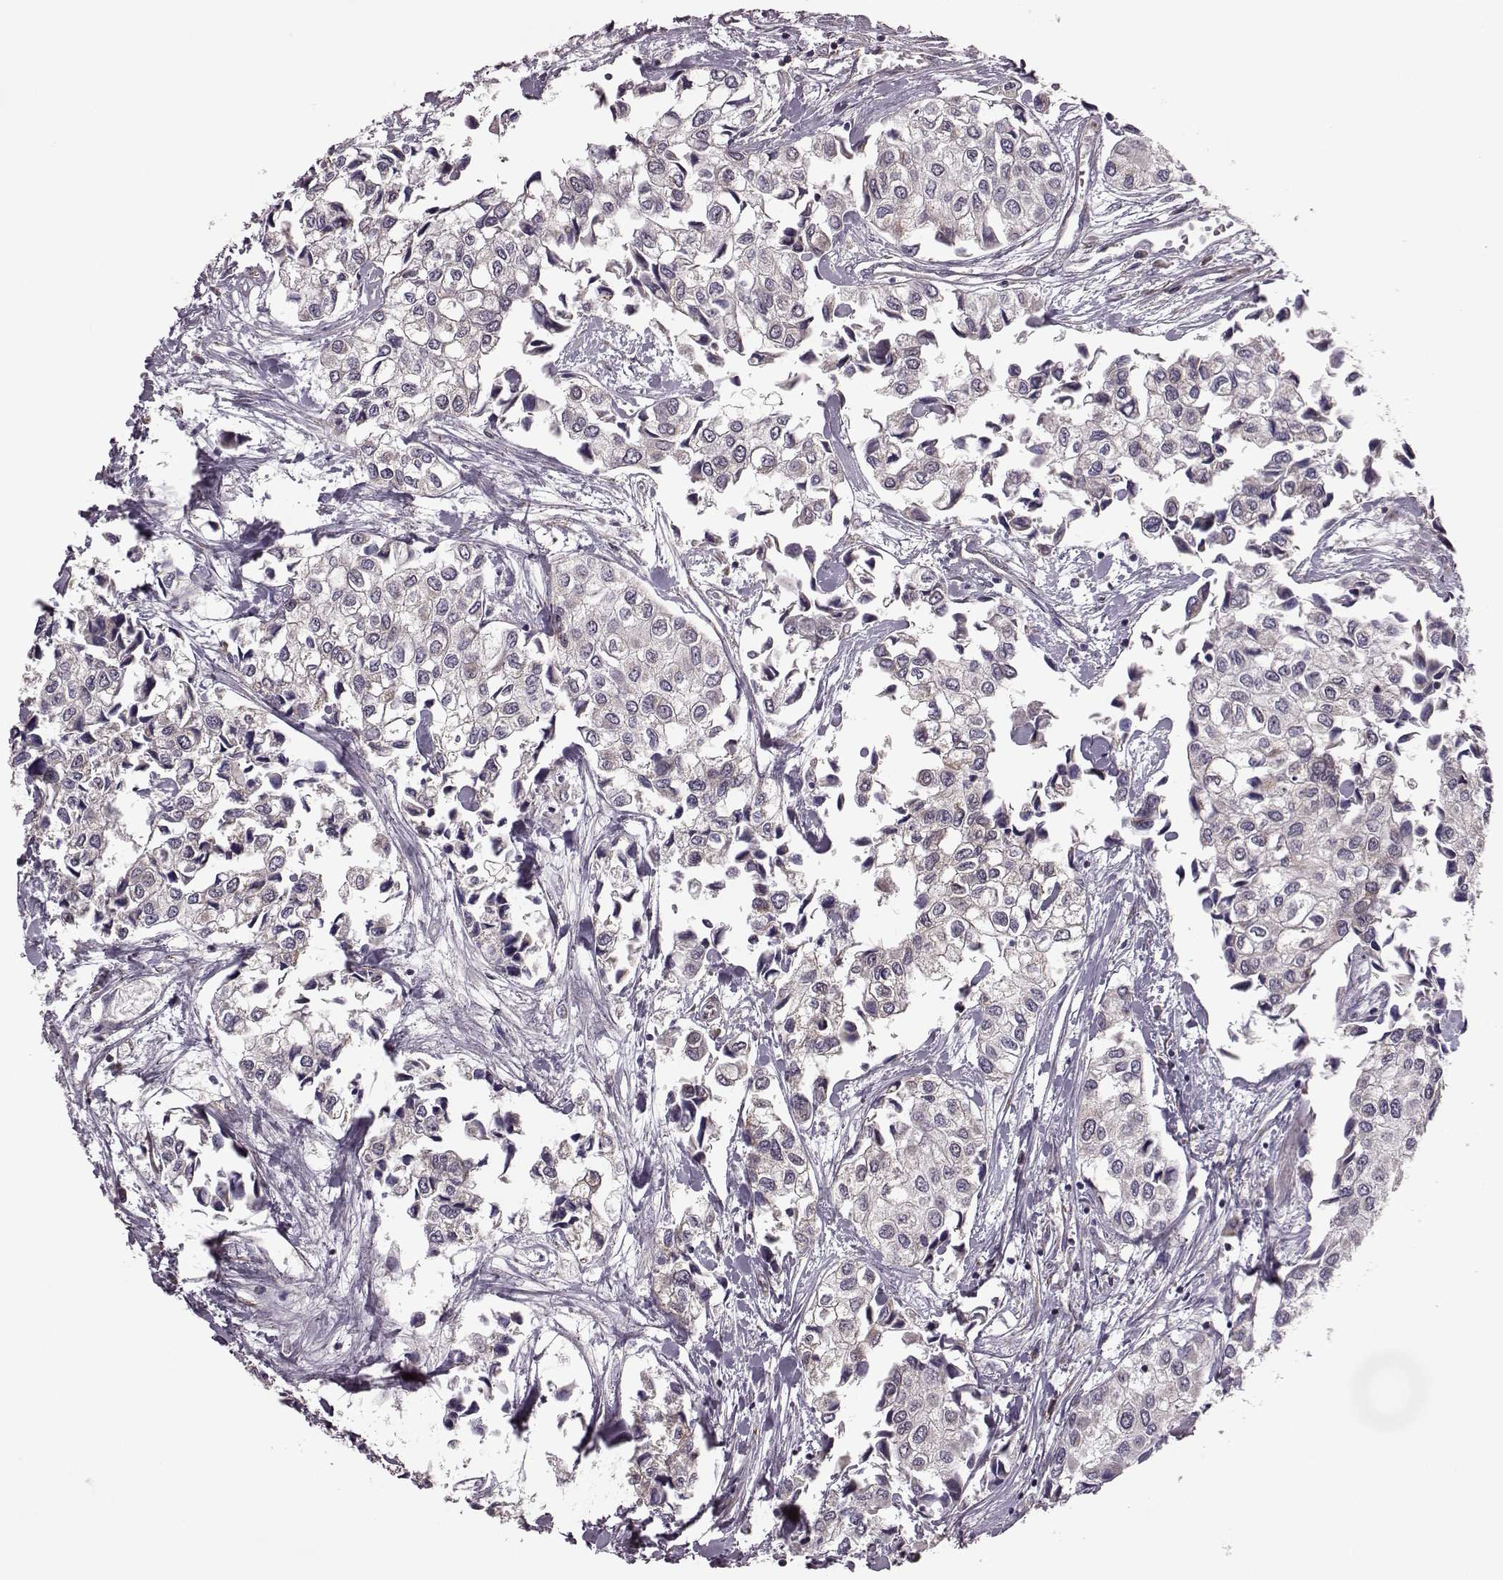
{"staining": {"intensity": "negative", "quantity": "none", "location": "none"}, "tissue": "urothelial cancer", "cell_type": "Tumor cells", "image_type": "cancer", "snomed": [{"axis": "morphology", "description": "Urothelial carcinoma, High grade"}, {"axis": "topography", "description": "Urinary bladder"}], "caption": "The image demonstrates no significant staining in tumor cells of urothelial carcinoma (high-grade).", "gene": "PUDP", "patient": {"sex": "male", "age": 73}}